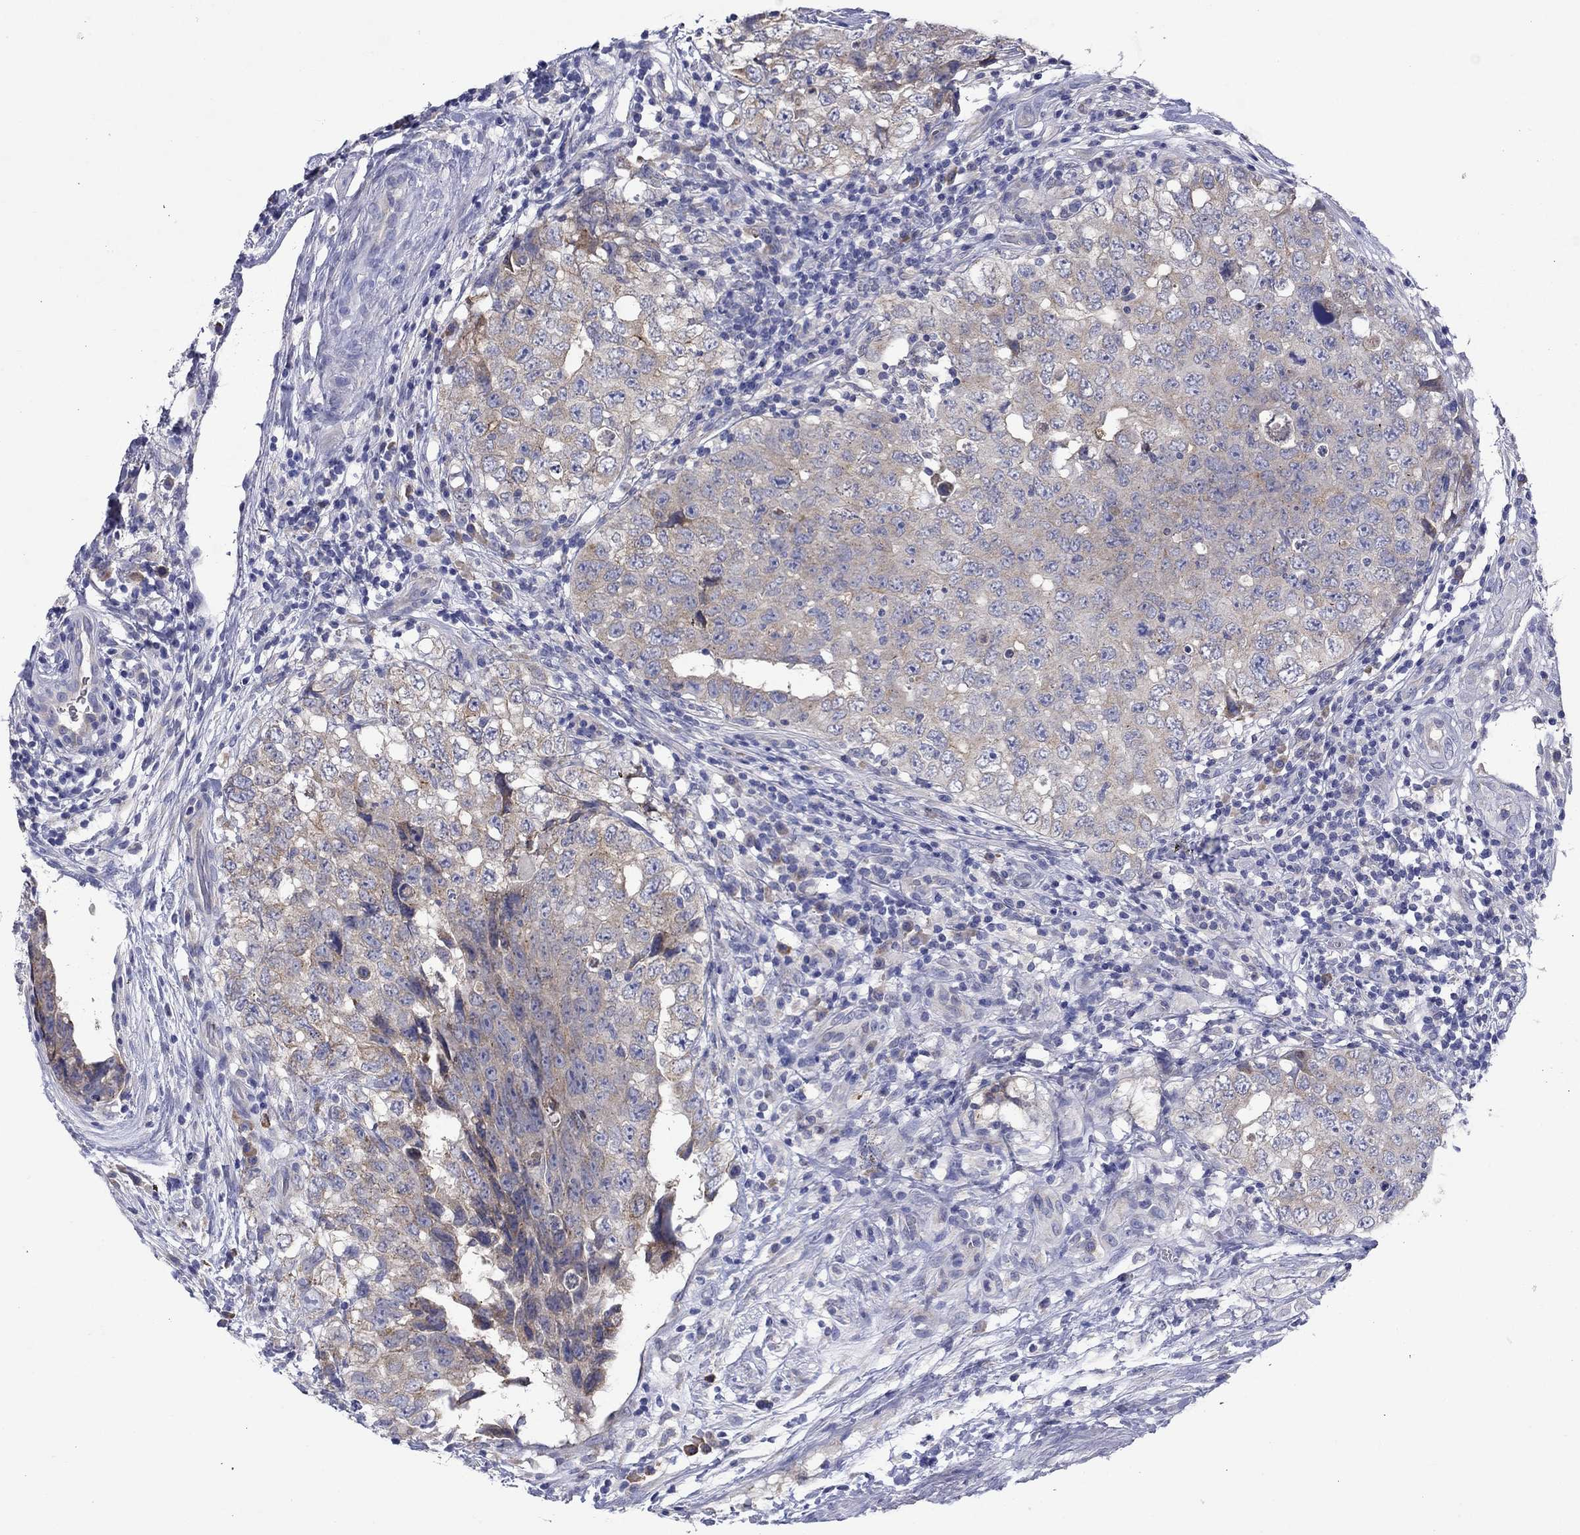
{"staining": {"intensity": "weak", "quantity": "<25%", "location": "cytoplasmic/membranous"}, "tissue": "testis cancer", "cell_type": "Tumor cells", "image_type": "cancer", "snomed": [{"axis": "morphology", "description": "Seminoma, NOS"}, {"axis": "topography", "description": "Testis"}], "caption": "An immunohistochemistry (IHC) photomicrograph of testis cancer (seminoma) is shown. There is no staining in tumor cells of testis cancer (seminoma).", "gene": "SULT2B1", "patient": {"sex": "male", "age": 34}}